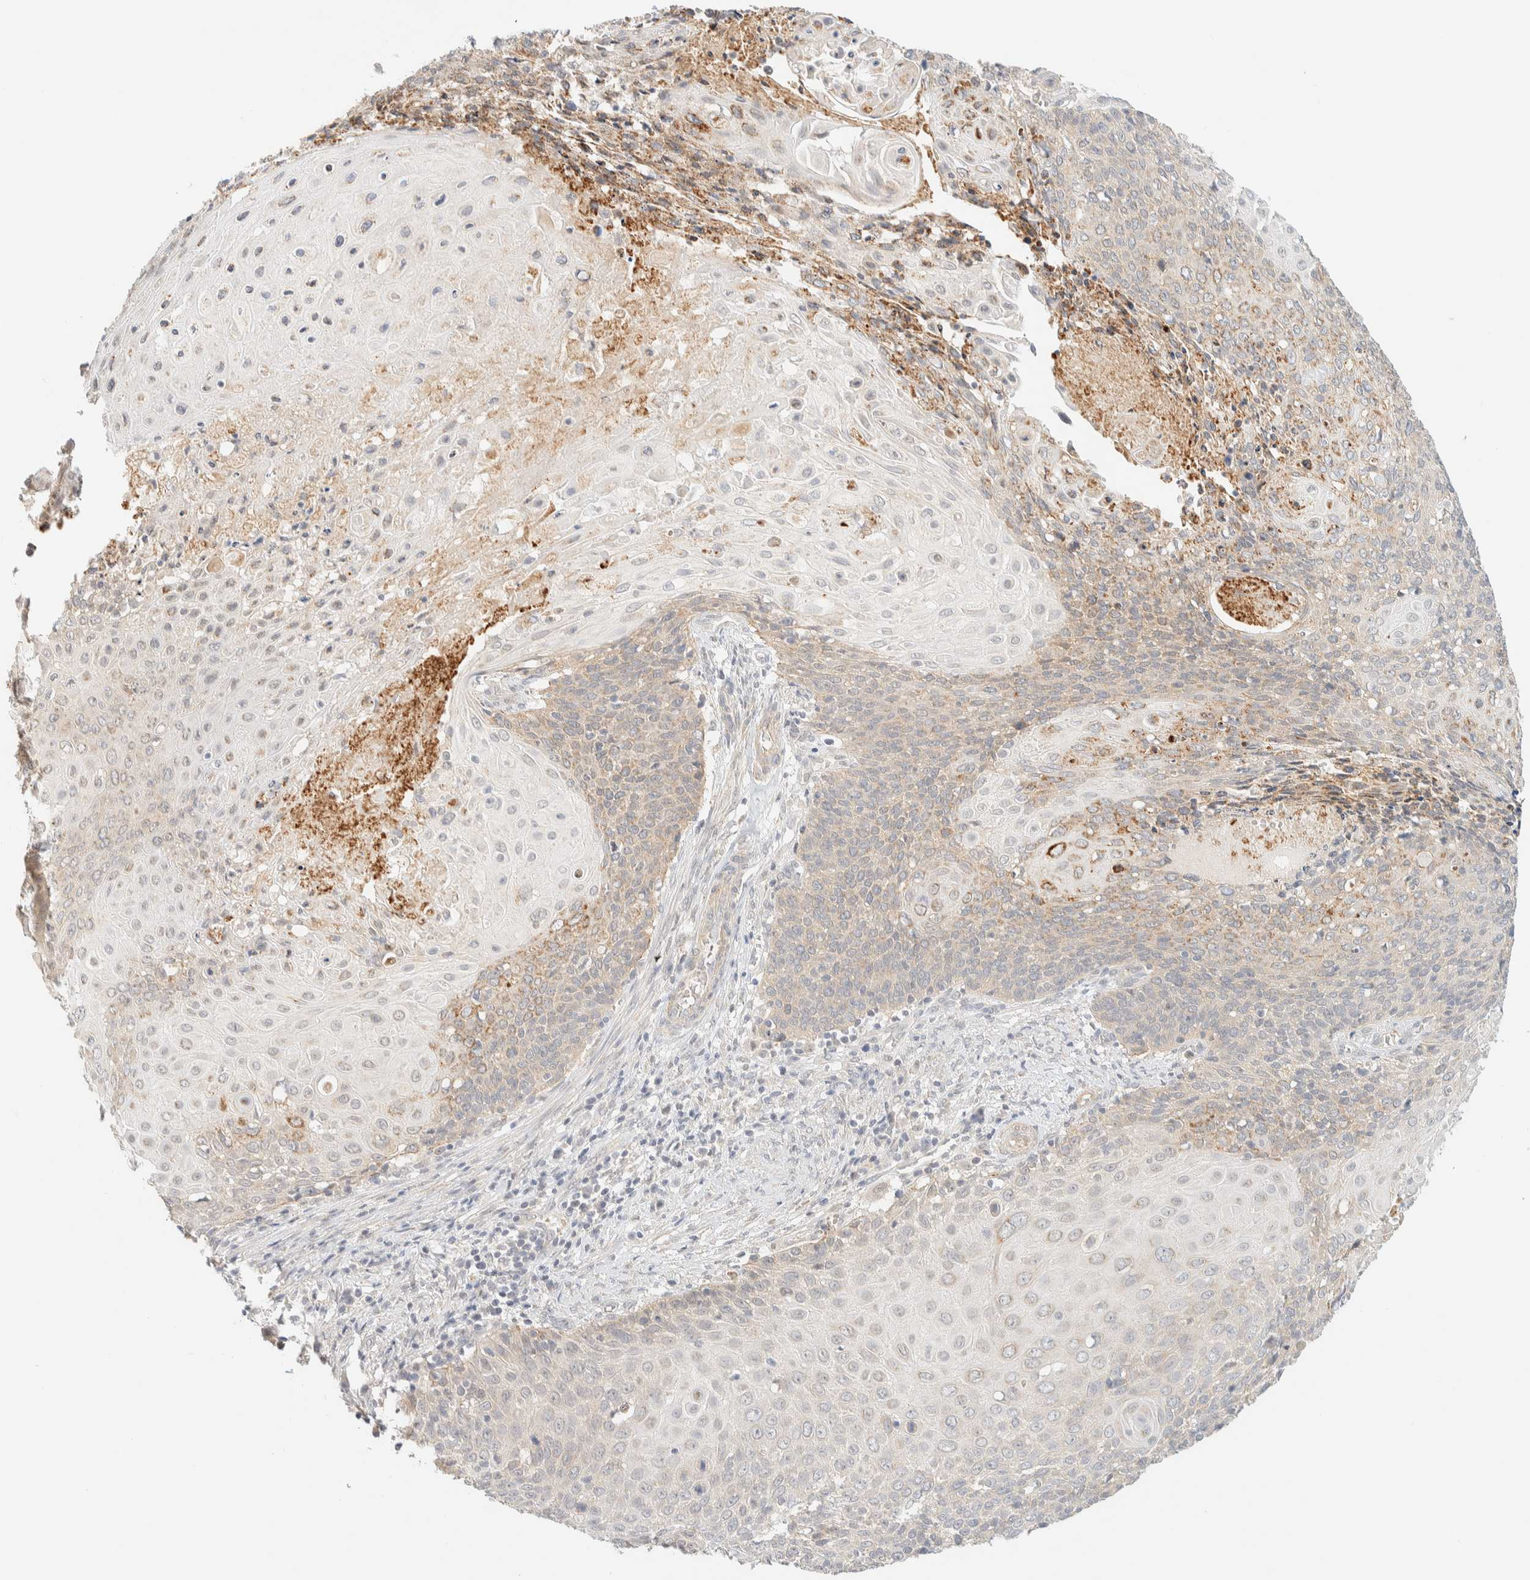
{"staining": {"intensity": "weak", "quantity": "25%-75%", "location": "cytoplasmic/membranous"}, "tissue": "cervical cancer", "cell_type": "Tumor cells", "image_type": "cancer", "snomed": [{"axis": "morphology", "description": "Squamous cell carcinoma, NOS"}, {"axis": "topography", "description": "Cervix"}], "caption": "Immunohistochemical staining of human cervical squamous cell carcinoma reveals low levels of weak cytoplasmic/membranous positivity in approximately 25%-75% of tumor cells. The protein of interest is stained brown, and the nuclei are stained in blue (DAB IHC with brightfield microscopy, high magnification).", "gene": "TNK1", "patient": {"sex": "female", "age": 39}}